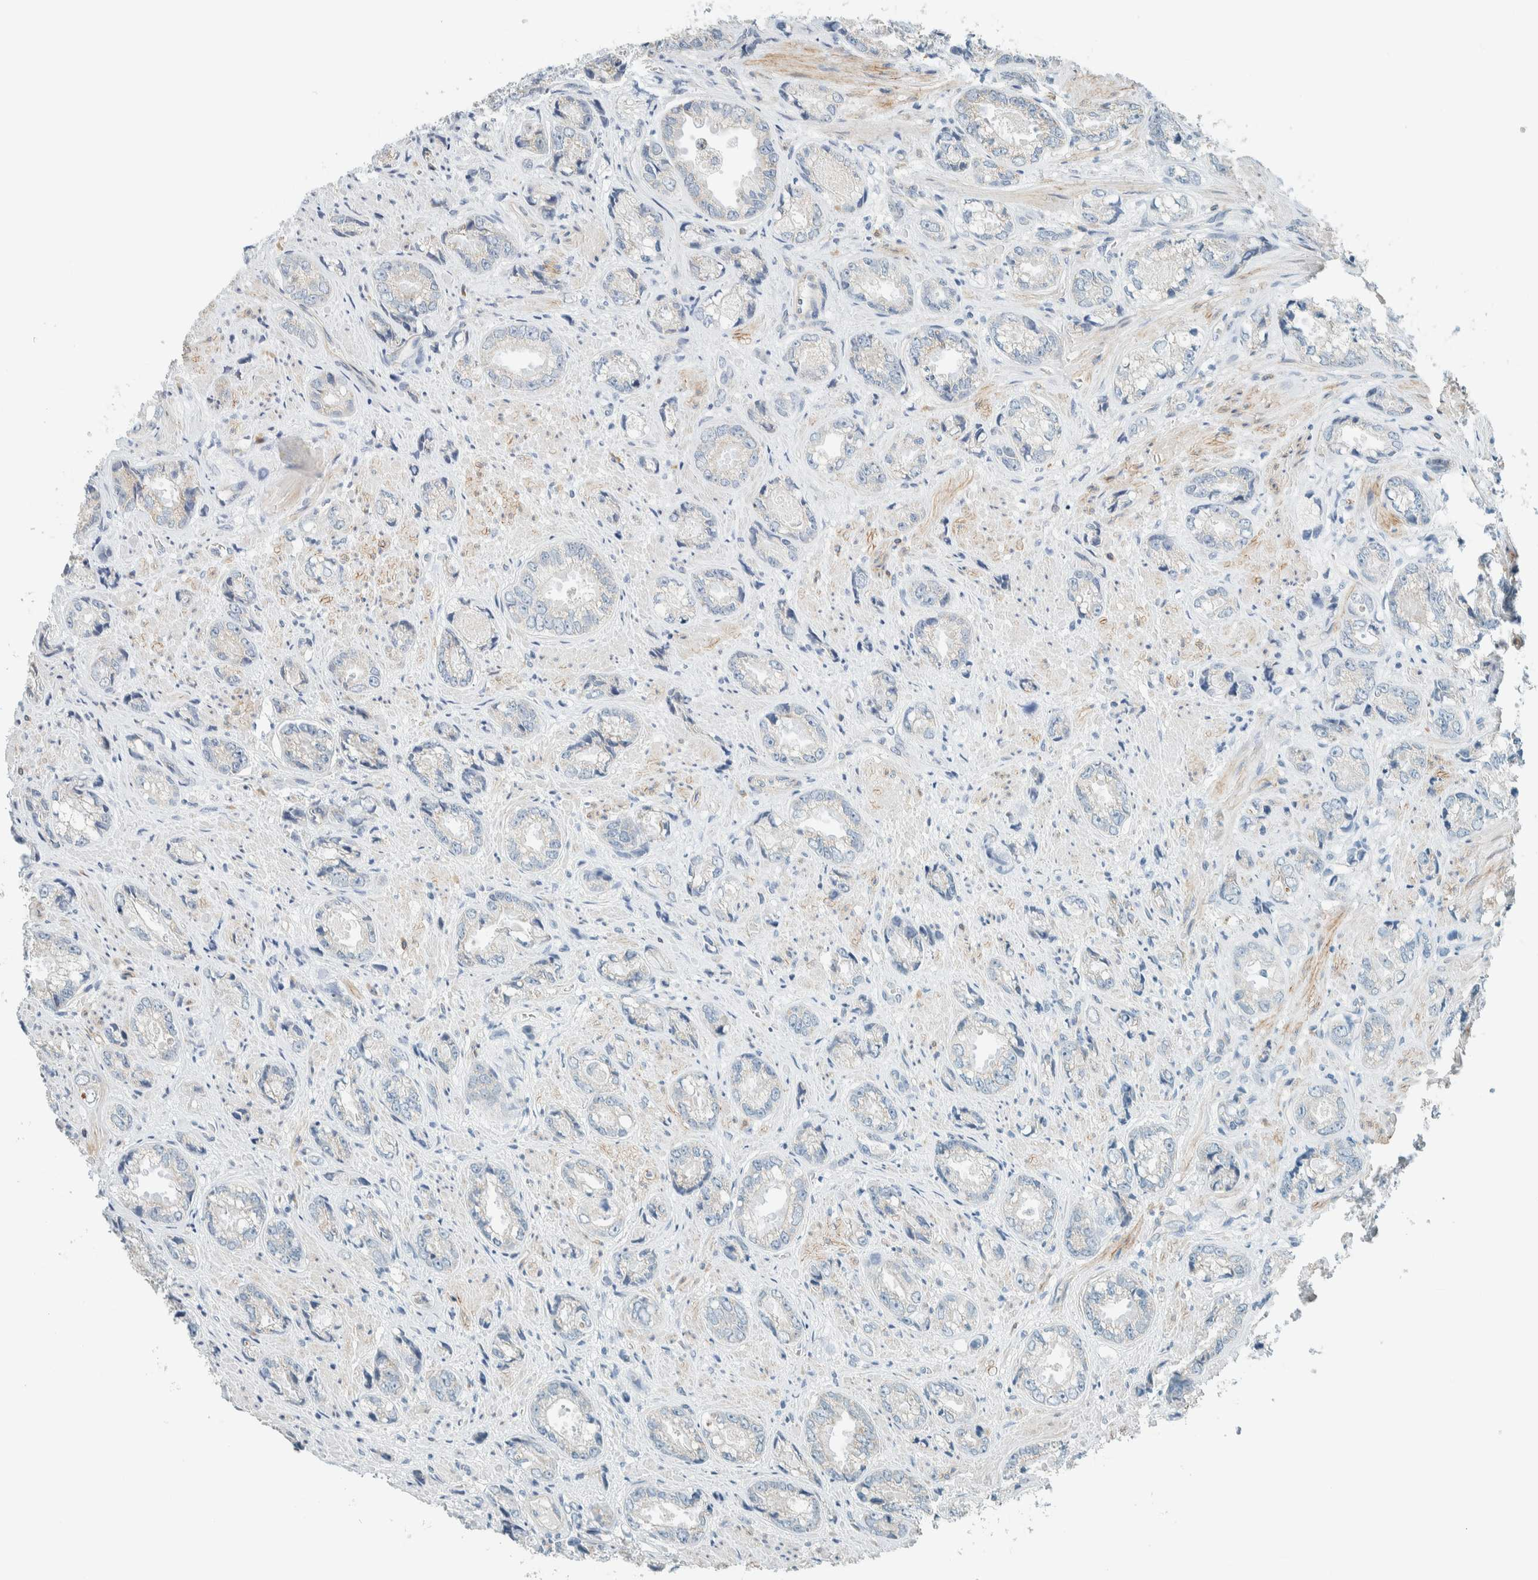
{"staining": {"intensity": "negative", "quantity": "none", "location": "none"}, "tissue": "prostate cancer", "cell_type": "Tumor cells", "image_type": "cancer", "snomed": [{"axis": "morphology", "description": "Adenocarcinoma, High grade"}, {"axis": "topography", "description": "Prostate"}], "caption": "Immunohistochemistry micrograph of neoplastic tissue: prostate cancer stained with DAB (3,3'-diaminobenzidine) demonstrates no significant protein positivity in tumor cells.", "gene": "SLFN12", "patient": {"sex": "male", "age": 61}}